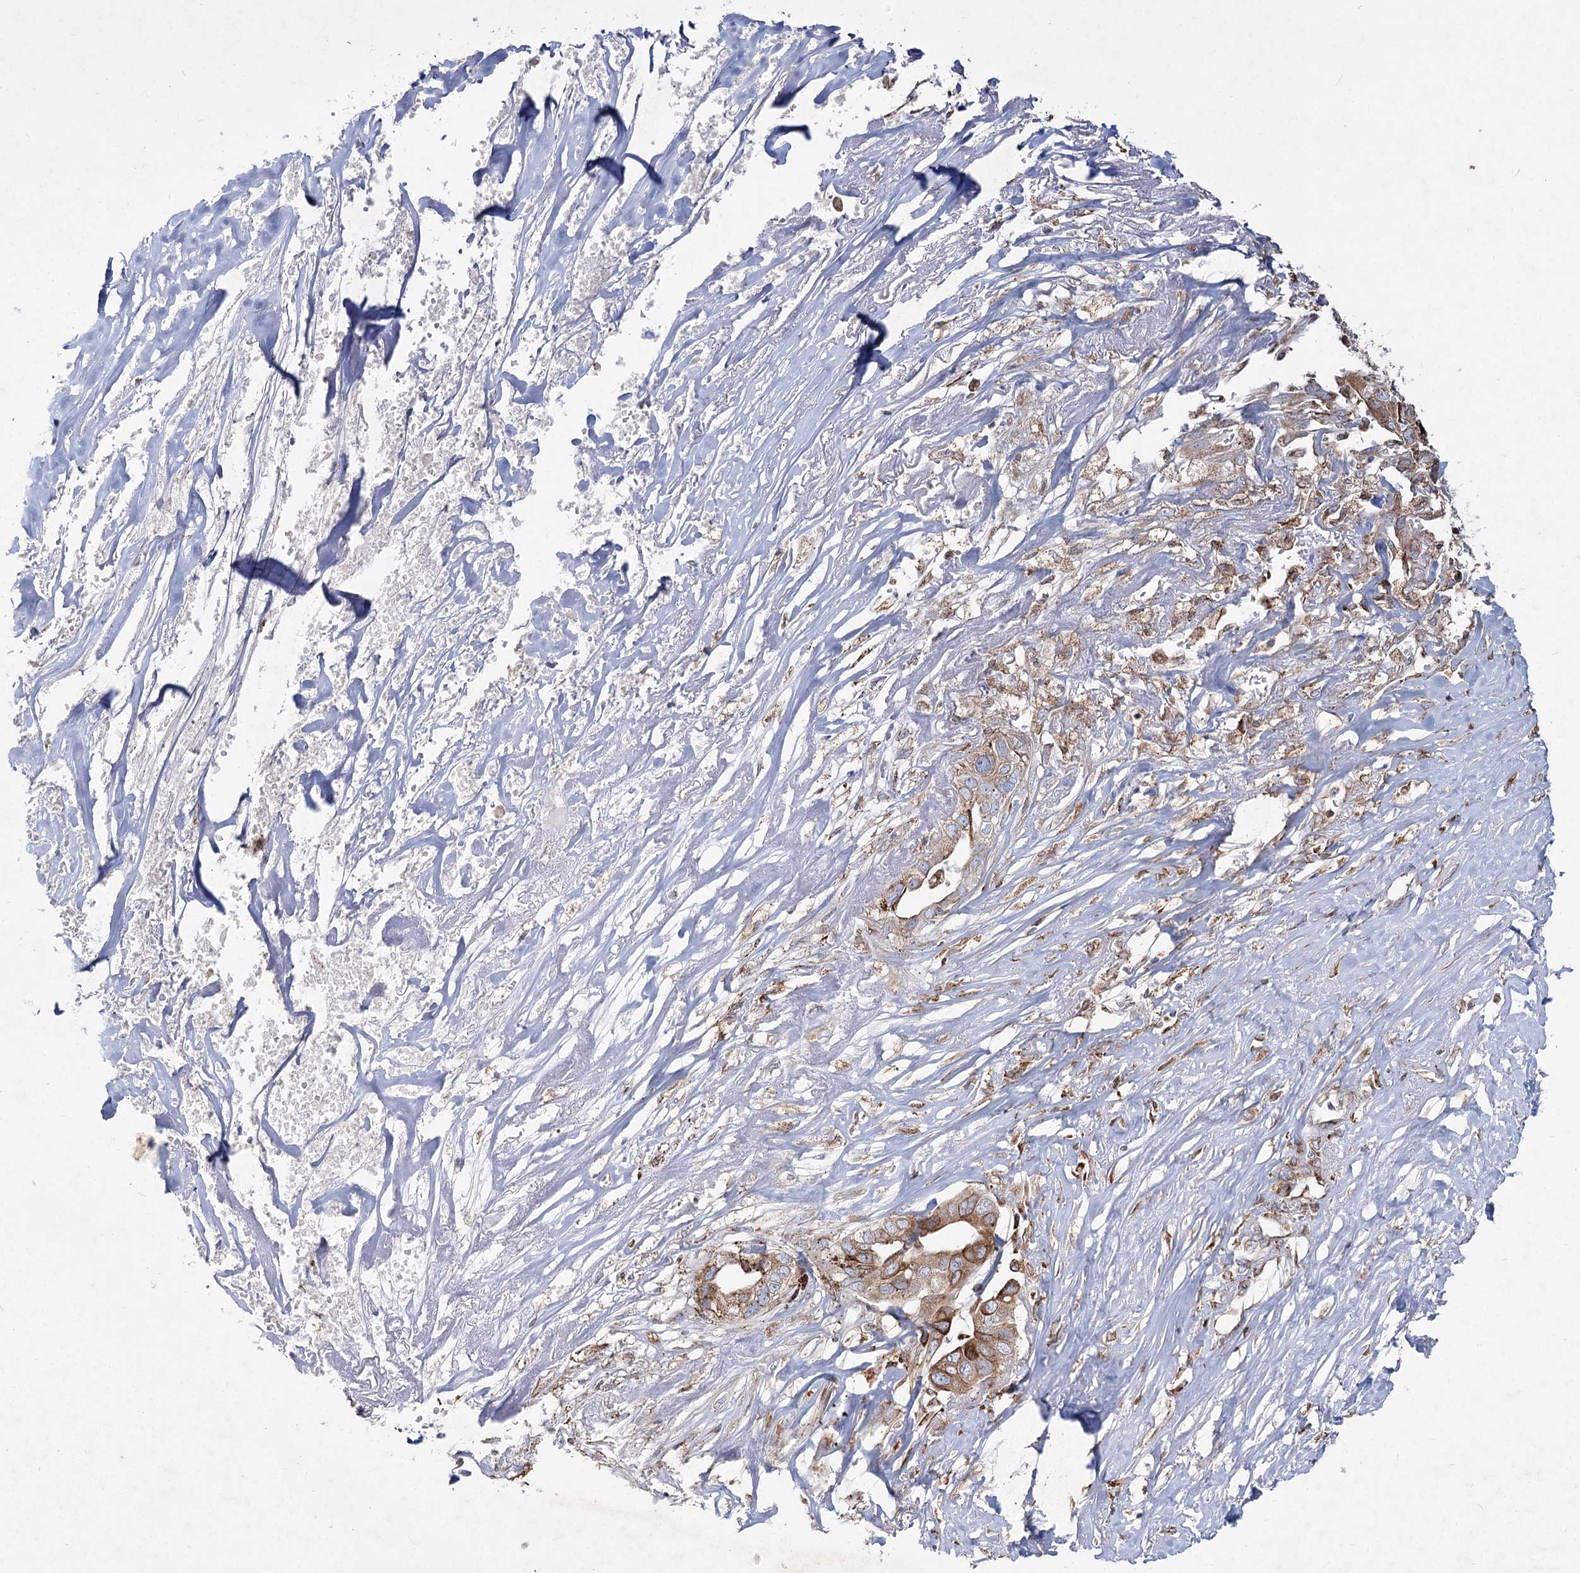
{"staining": {"intensity": "moderate", "quantity": "25%-75%", "location": "cytoplasmic/membranous"}, "tissue": "liver cancer", "cell_type": "Tumor cells", "image_type": "cancer", "snomed": [{"axis": "morphology", "description": "Cholangiocarcinoma"}, {"axis": "topography", "description": "Liver"}], "caption": "IHC (DAB (3,3'-diaminobenzidine)) staining of human cholangiocarcinoma (liver) displays moderate cytoplasmic/membranous protein expression in approximately 25%-75% of tumor cells.", "gene": "NHLRC2", "patient": {"sex": "female", "age": 79}}